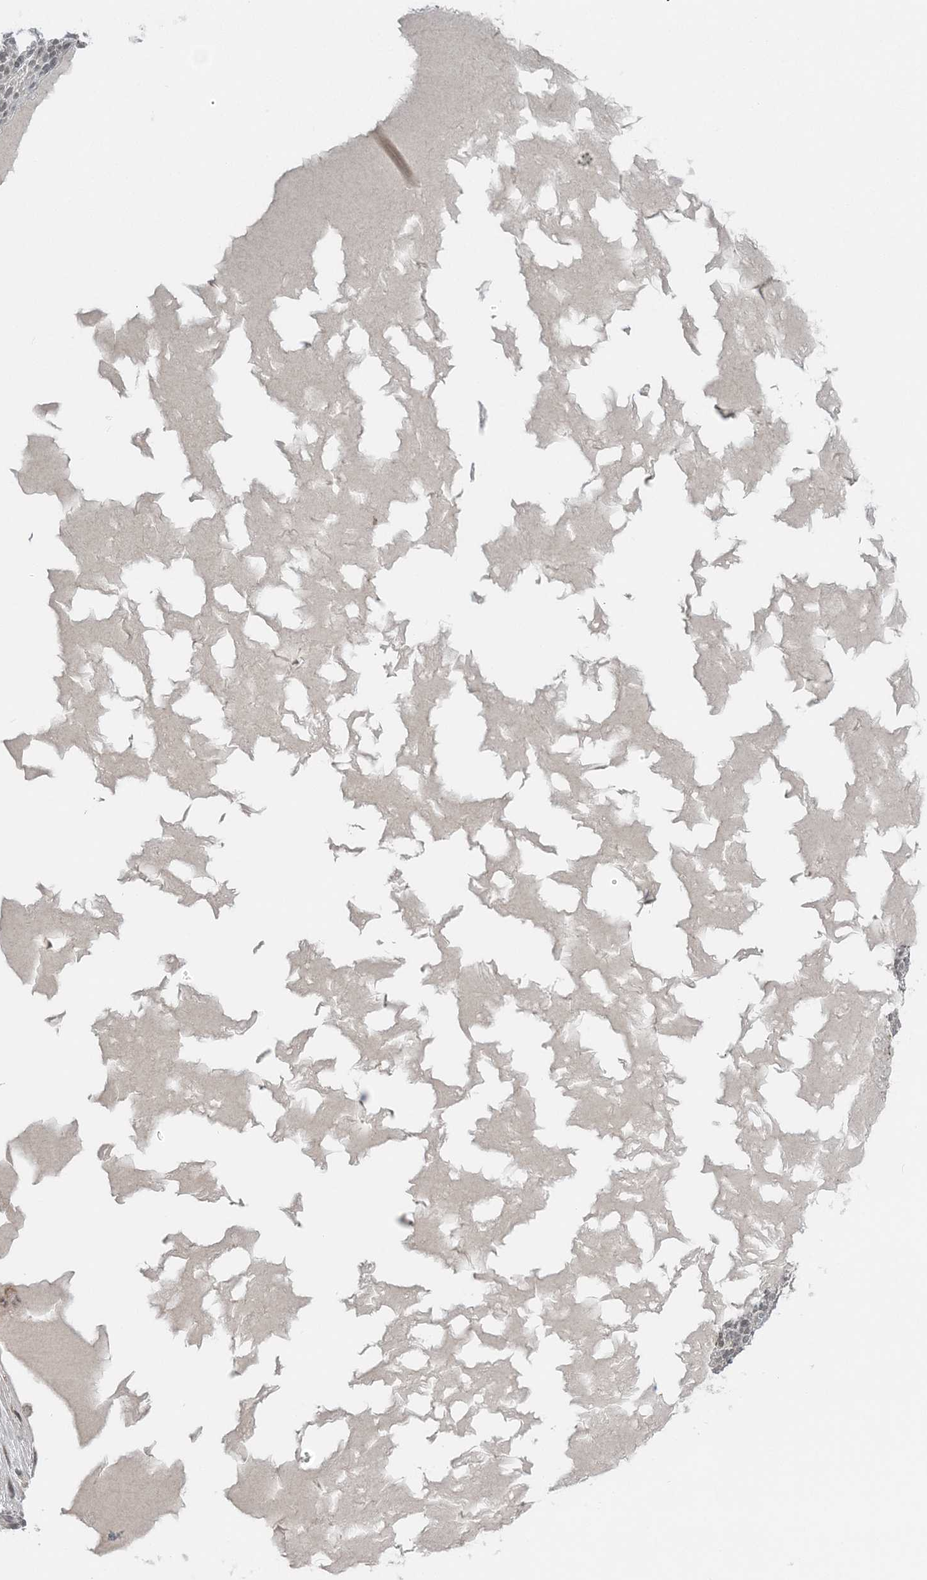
{"staining": {"intensity": "weak", "quantity": "25%-75%", "location": "nuclear"}, "tissue": "skin cancer", "cell_type": "Tumor cells", "image_type": "cancer", "snomed": [{"axis": "morphology", "description": "Squamous cell carcinoma, NOS"}, {"axis": "topography", "description": "Skin"}], "caption": "Skin squamous cell carcinoma tissue displays weak nuclear expression in about 25%-75% of tumor cells", "gene": "ATP11A", "patient": {"sex": "female", "age": 90}}